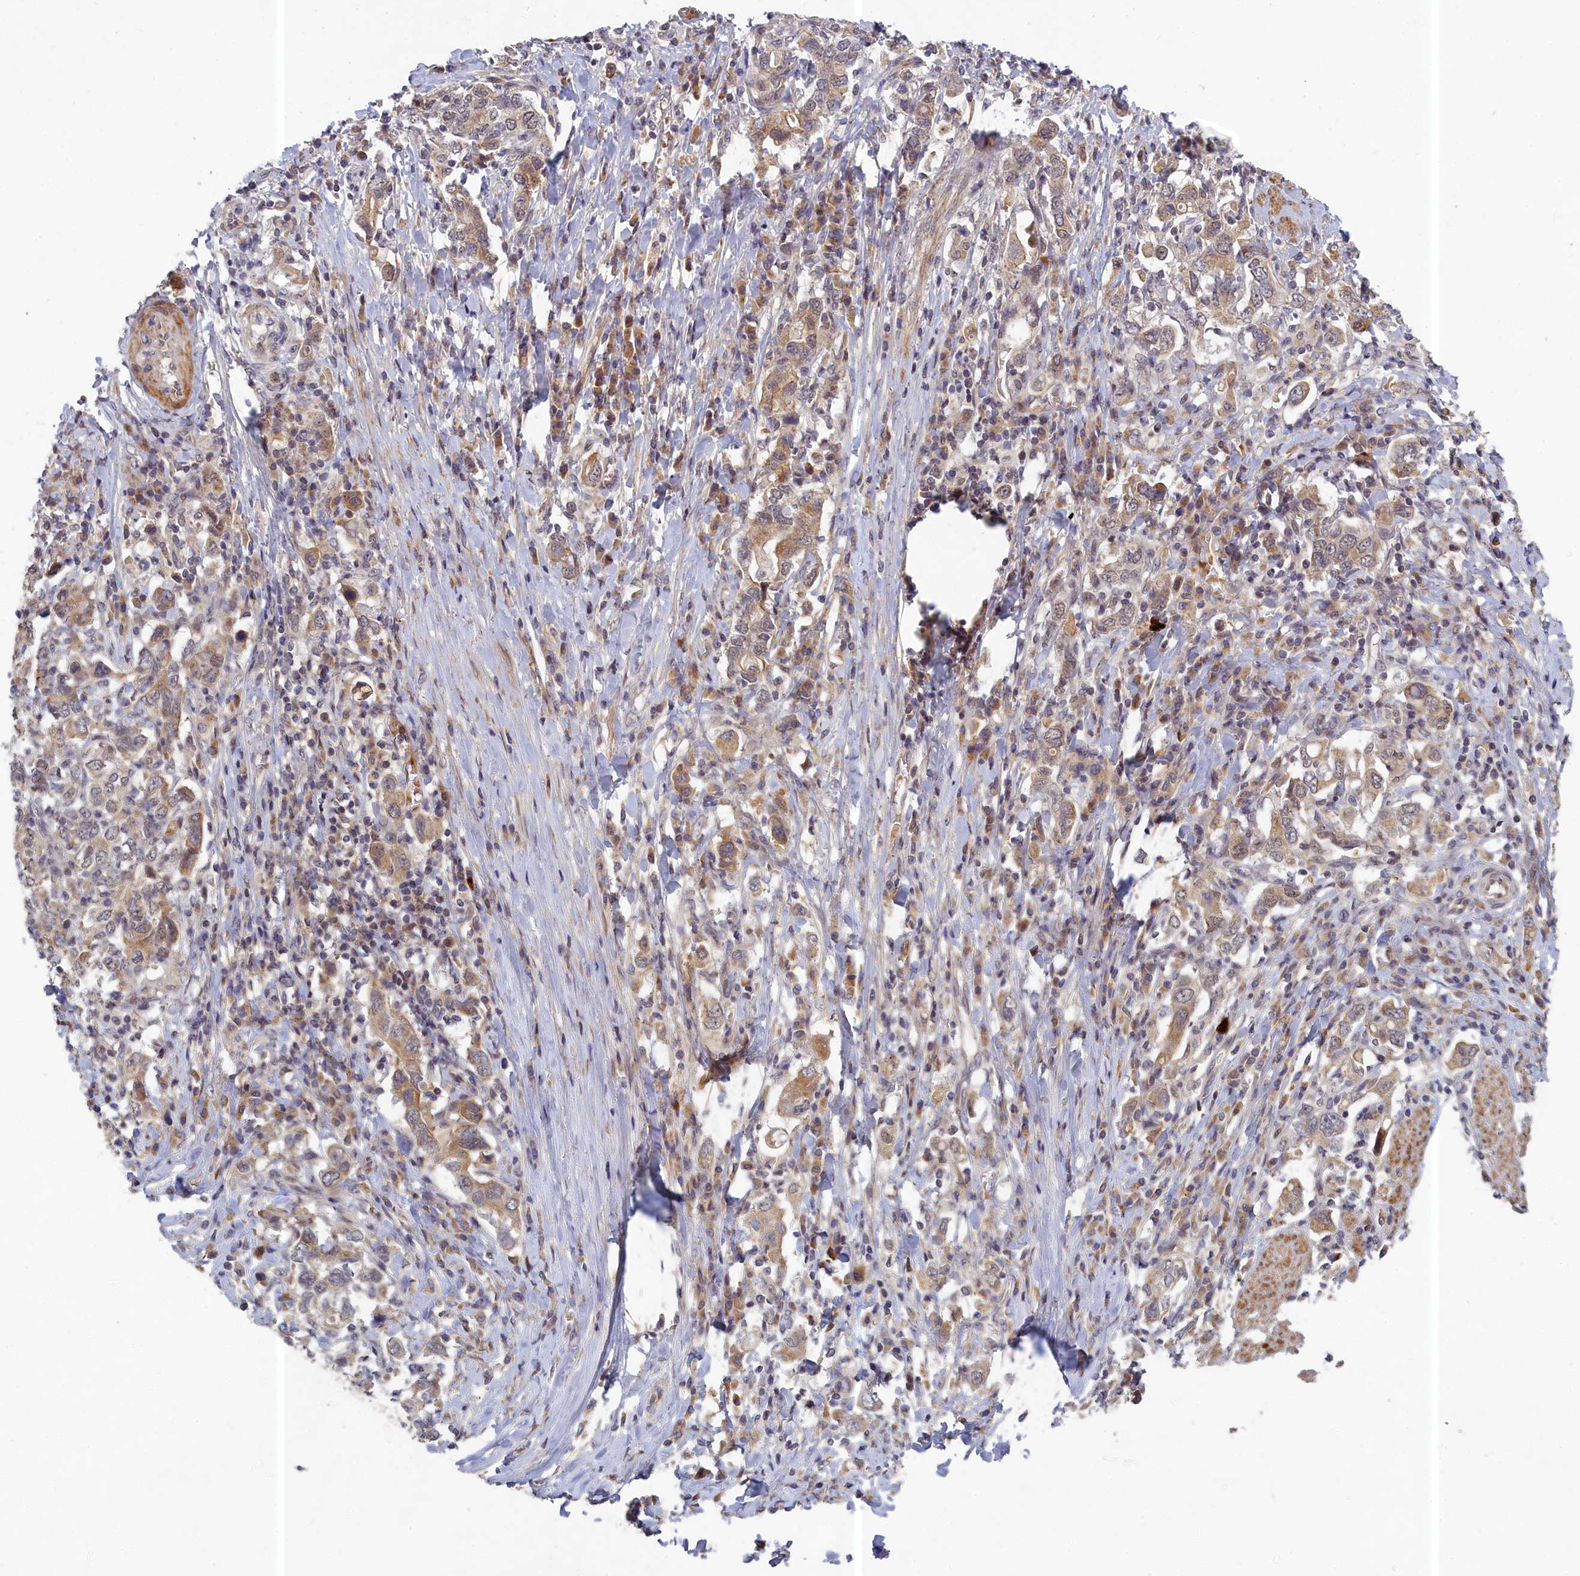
{"staining": {"intensity": "weak", "quantity": ">75%", "location": "cytoplasmic/membranous"}, "tissue": "stomach cancer", "cell_type": "Tumor cells", "image_type": "cancer", "snomed": [{"axis": "morphology", "description": "Adenocarcinoma, NOS"}, {"axis": "topography", "description": "Stomach, upper"}, {"axis": "topography", "description": "Stomach"}], "caption": "This is an image of immunohistochemistry (IHC) staining of stomach cancer, which shows weak expression in the cytoplasmic/membranous of tumor cells.", "gene": "EARS2", "patient": {"sex": "male", "age": 62}}